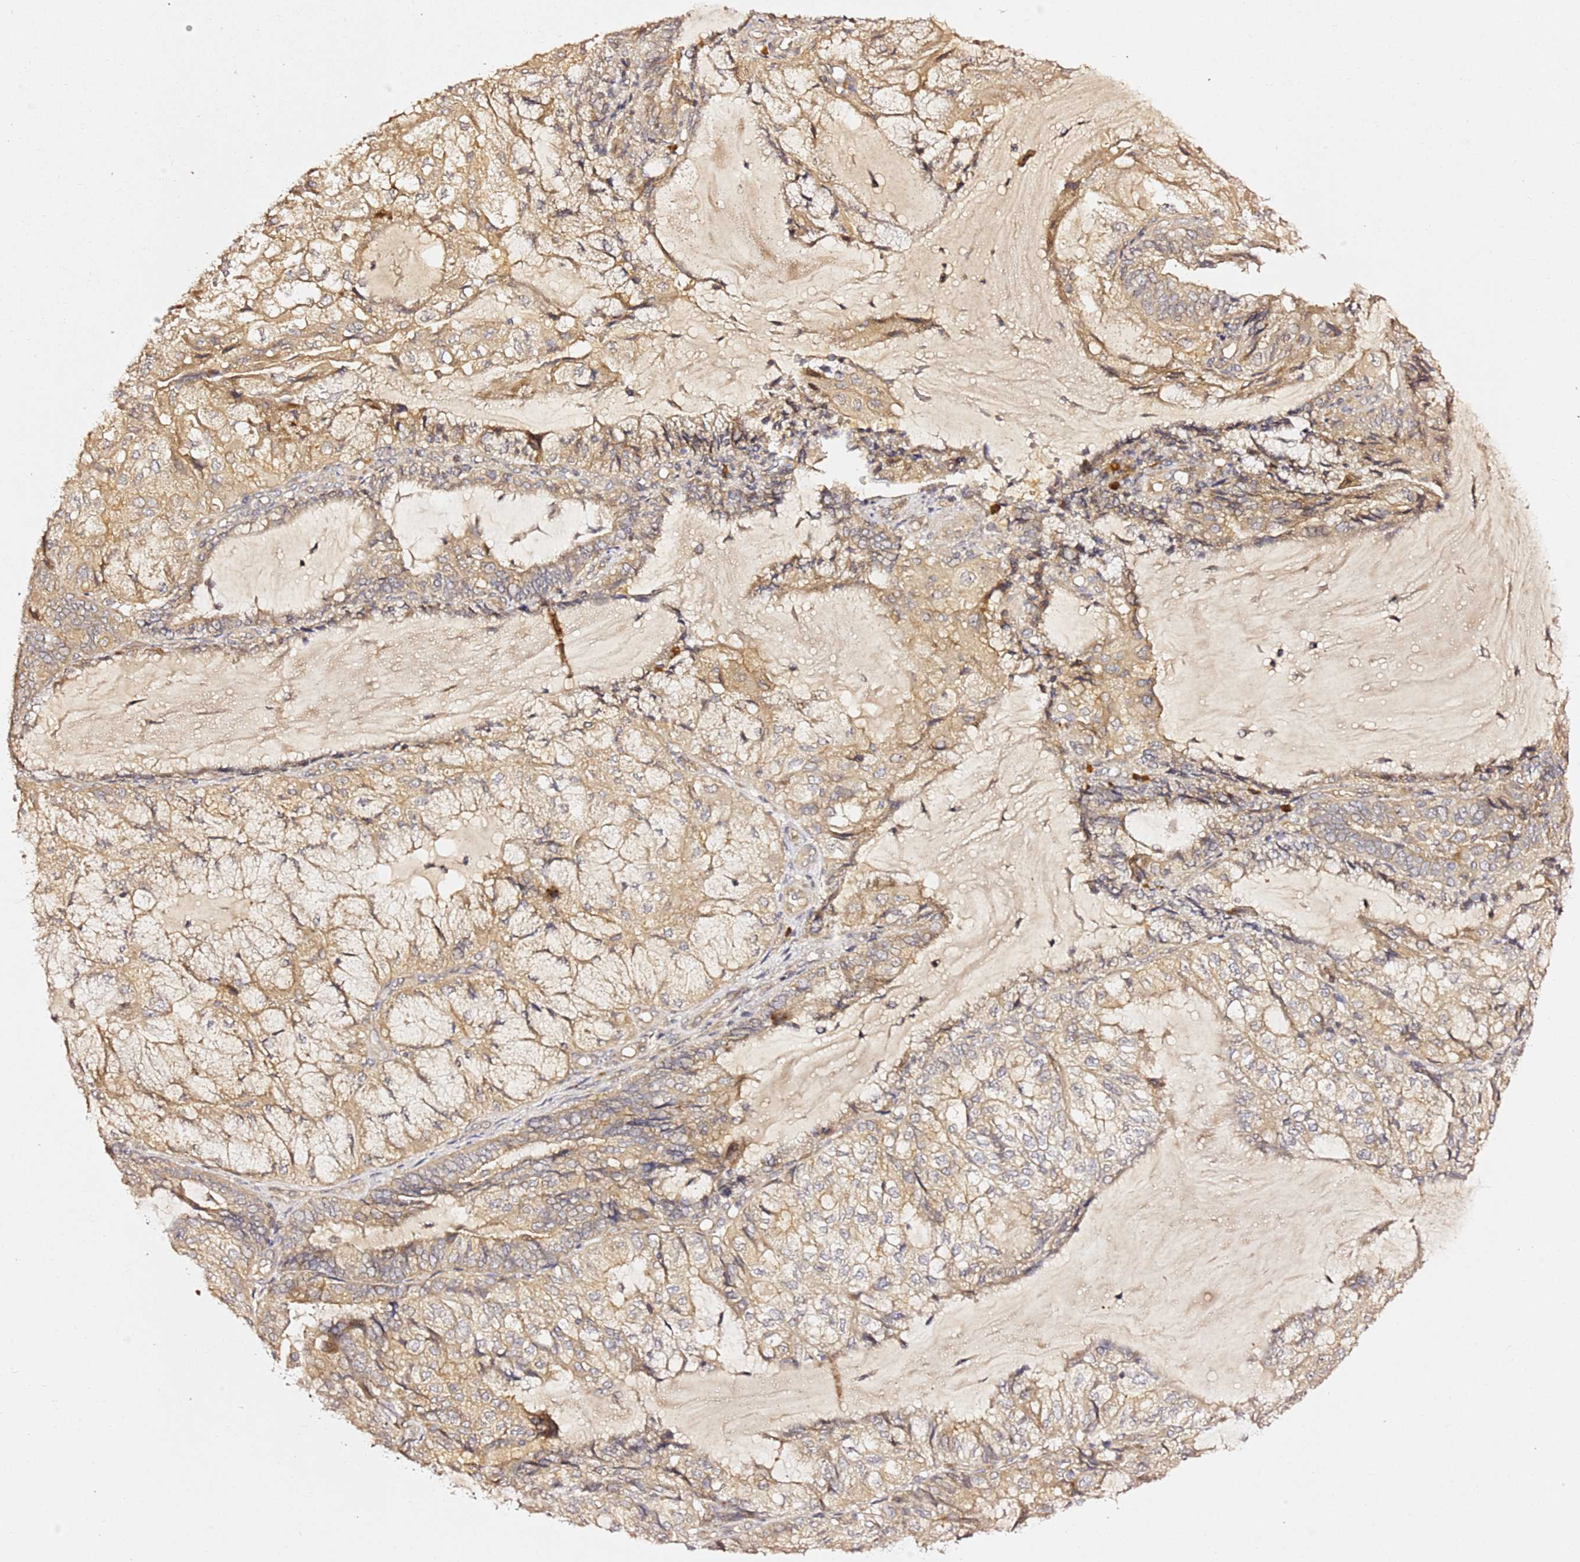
{"staining": {"intensity": "moderate", "quantity": ">75%", "location": "cytoplasmic/membranous"}, "tissue": "endometrial cancer", "cell_type": "Tumor cells", "image_type": "cancer", "snomed": [{"axis": "morphology", "description": "Adenocarcinoma, NOS"}, {"axis": "topography", "description": "Endometrium"}], "caption": "Immunohistochemical staining of endometrial adenocarcinoma demonstrates moderate cytoplasmic/membranous protein staining in approximately >75% of tumor cells. The staining is performed using DAB (3,3'-diaminobenzidine) brown chromogen to label protein expression. The nuclei are counter-stained blue using hematoxylin.", "gene": "OSBPL2", "patient": {"sex": "female", "age": 81}}